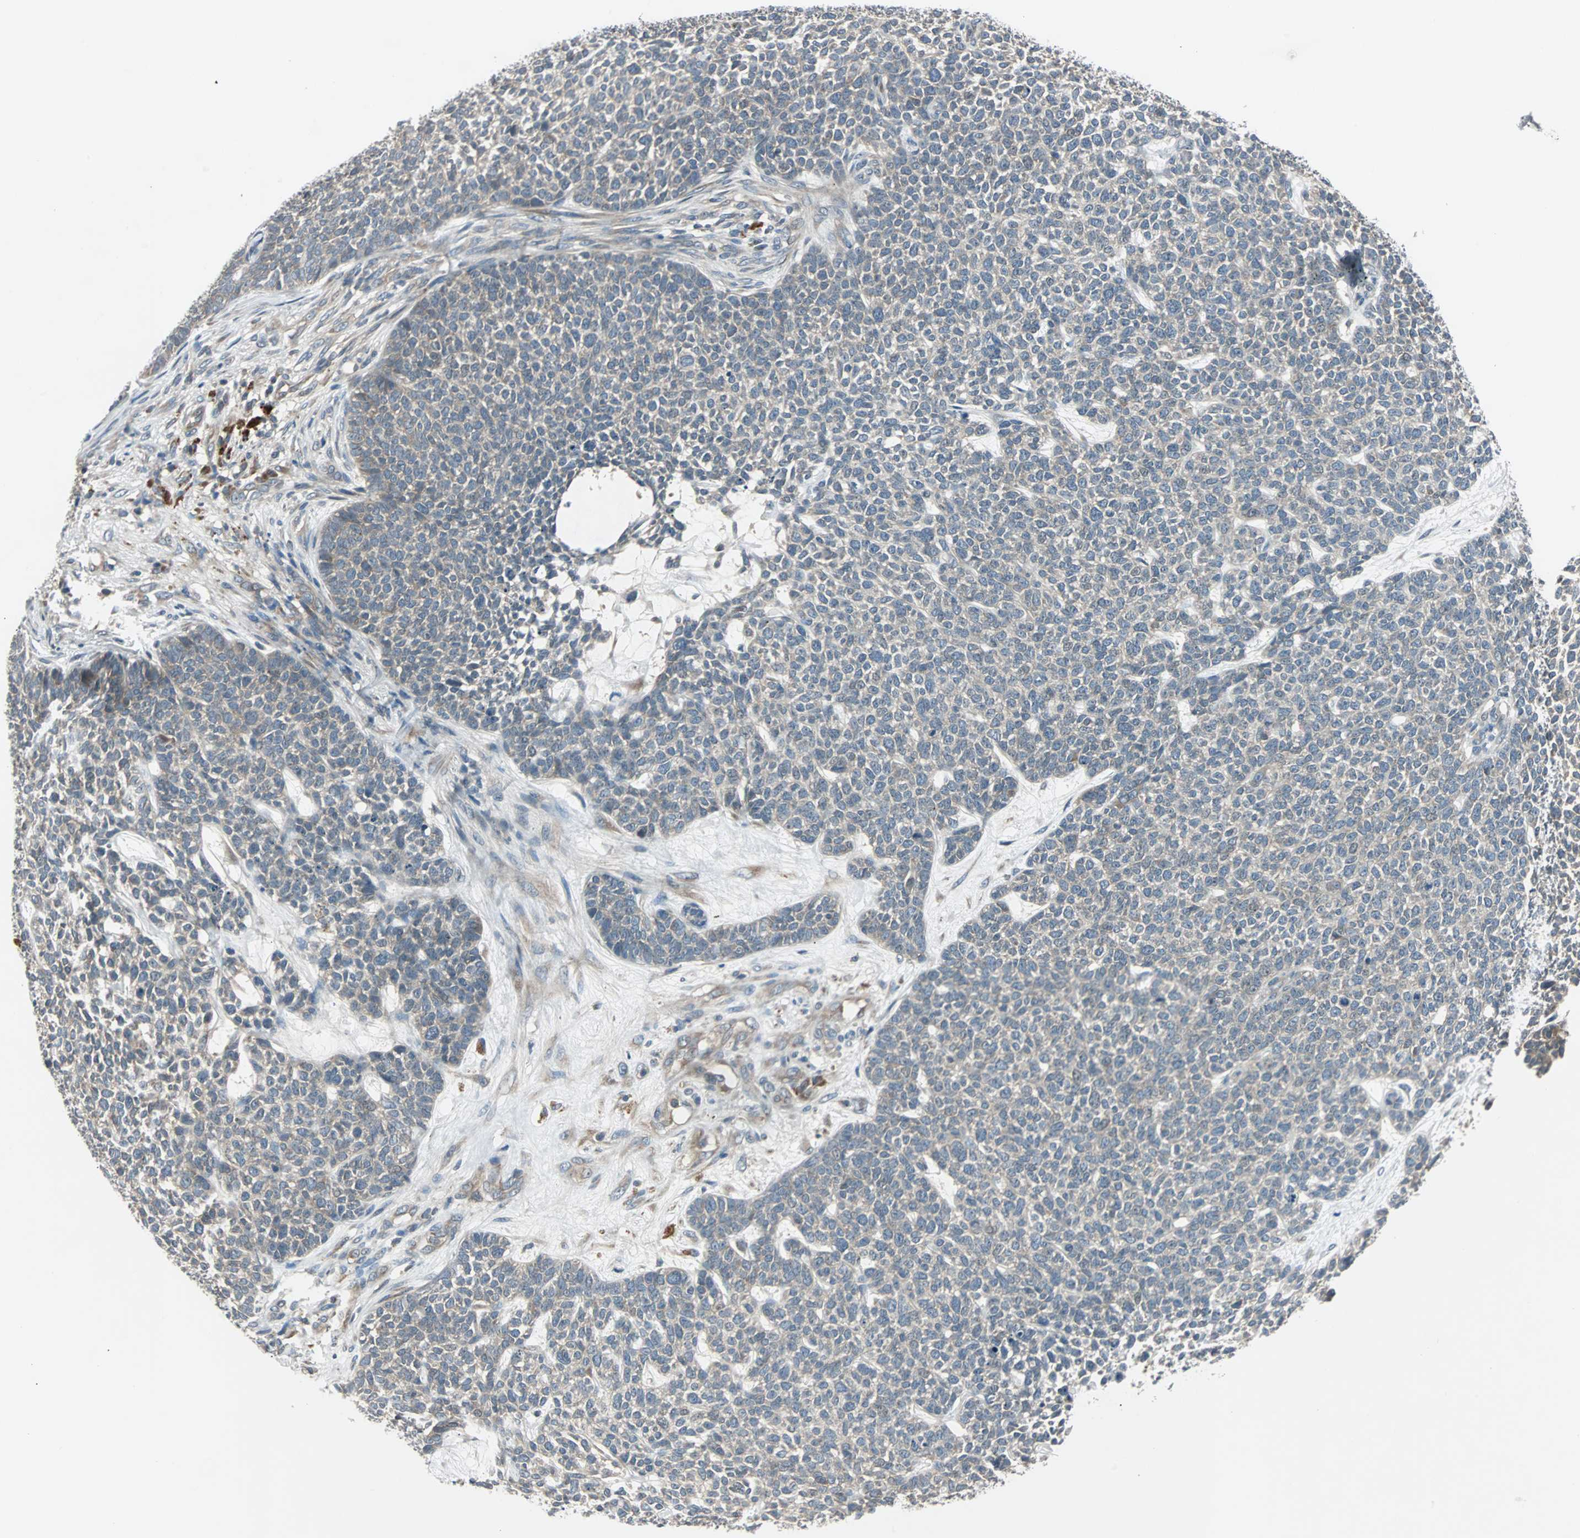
{"staining": {"intensity": "moderate", "quantity": ">75%", "location": "cytoplasmic/membranous"}, "tissue": "skin cancer", "cell_type": "Tumor cells", "image_type": "cancer", "snomed": [{"axis": "morphology", "description": "Basal cell carcinoma"}, {"axis": "topography", "description": "Skin"}], "caption": "High-power microscopy captured an immunohistochemistry (IHC) micrograph of skin cancer (basal cell carcinoma), revealing moderate cytoplasmic/membranous positivity in approximately >75% of tumor cells.", "gene": "ARF1", "patient": {"sex": "female", "age": 84}}